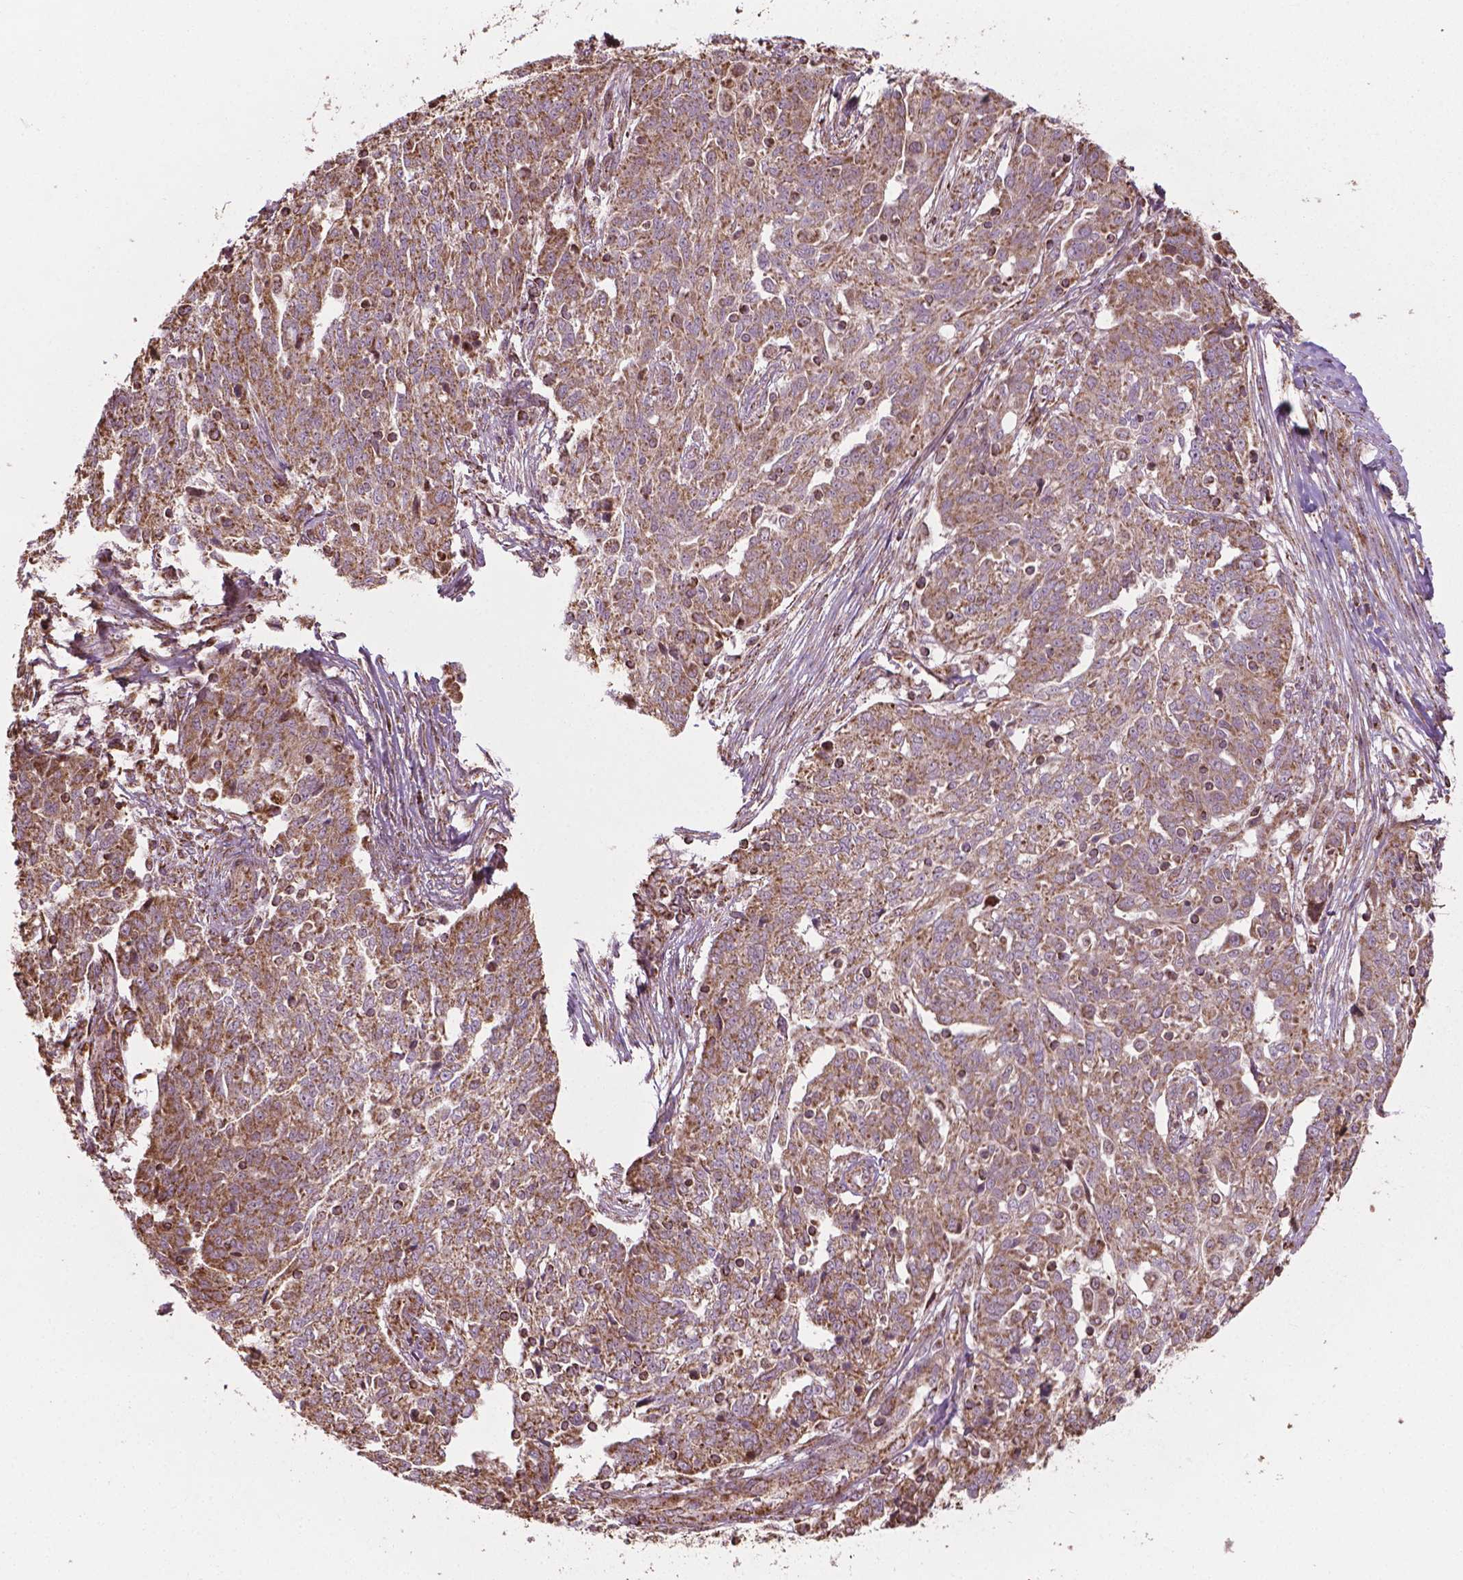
{"staining": {"intensity": "weak", "quantity": ">75%", "location": "cytoplasmic/membranous"}, "tissue": "ovarian cancer", "cell_type": "Tumor cells", "image_type": "cancer", "snomed": [{"axis": "morphology", "description": "Cystadenocarcinoma, serous, NOS"}, {"axis": "topography", "description": "Ovary"}], "caption": "Ovarian cancer (serous cystadenocarcinoma) tissue shows weak cytoplasmic/membranous positivity in about >75% of tumor cells", "gene": "HS3ST3A1", "patient": {"sex": "female", "age": 67}}